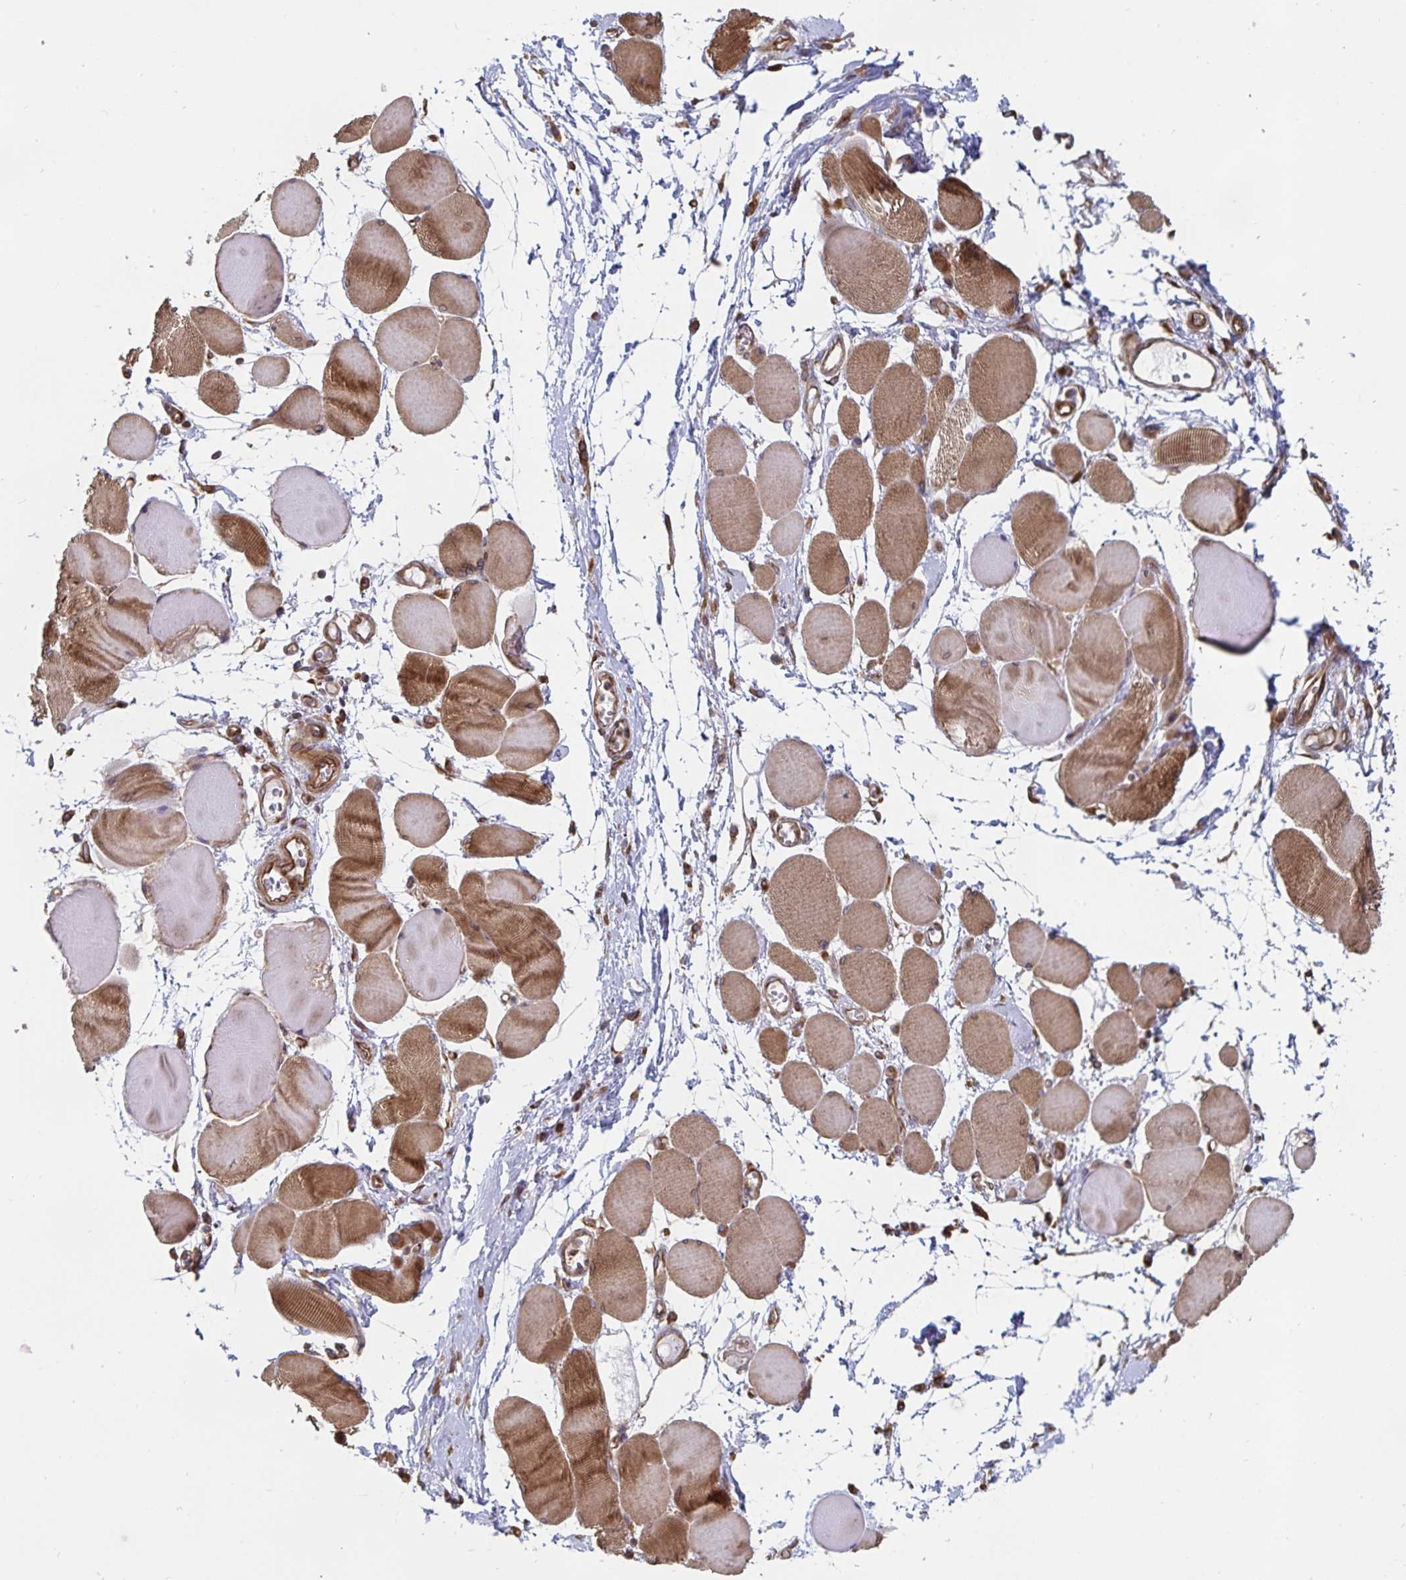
{"staining": {"intensity": "moderate", "quantity": ">75%", "location": "cytoplasmic/membranous"}, "tissue": "skeletal muscle", "cell_type": "Myocytes", "image_type": "normal", "snomed": [{"axis": "morphology", "description": "Normal tissue, NOS"}, {"axis": "topography", "description": "Skeletal muscle"}], "caption": "A medium amount of moderate cytoplasmic/membranous positivity is appreciated in about >75% of myocytes in benign skeletal muscle.", "gene": "BCAP29", "patient": {"sex": "female", "age": 75}}